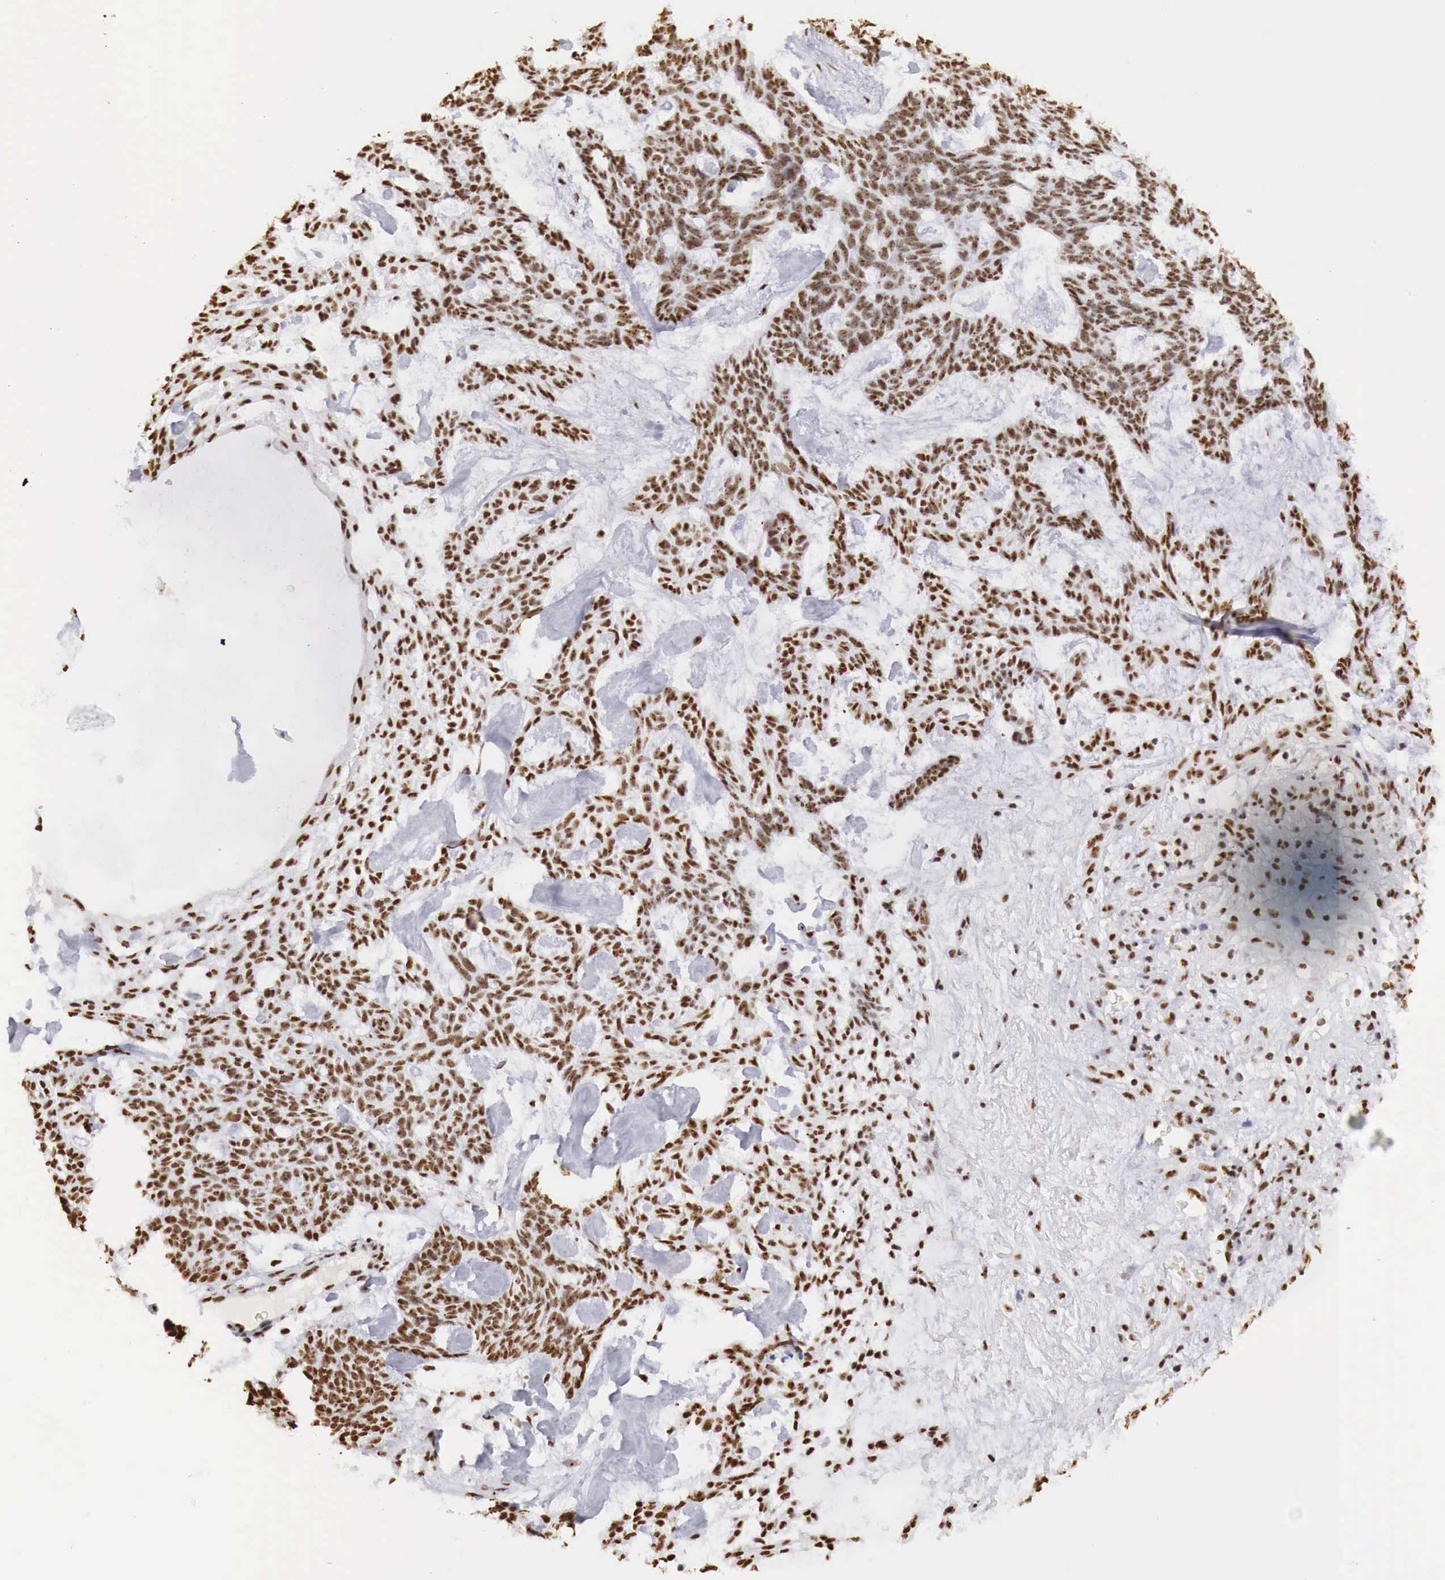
{"staining": {"intensity": "strong", "quantity": ">75%", "location": "nuclear"}, "tissue": "skin cancer", "cell_type": "Tumor cells", "image_type": "cancer", "snomed": [{"axis": "morphology", "description": "Basal cell carcinoma"}, {"axis": "topography", "description": "Skin"}], "caption": "Strong nuclear positivity is present in about >75% of tumor cells in skin cancer (basal cell carcinoma).", "gene": "DKC1", "patient": {"sex": "male", "age": 75}}